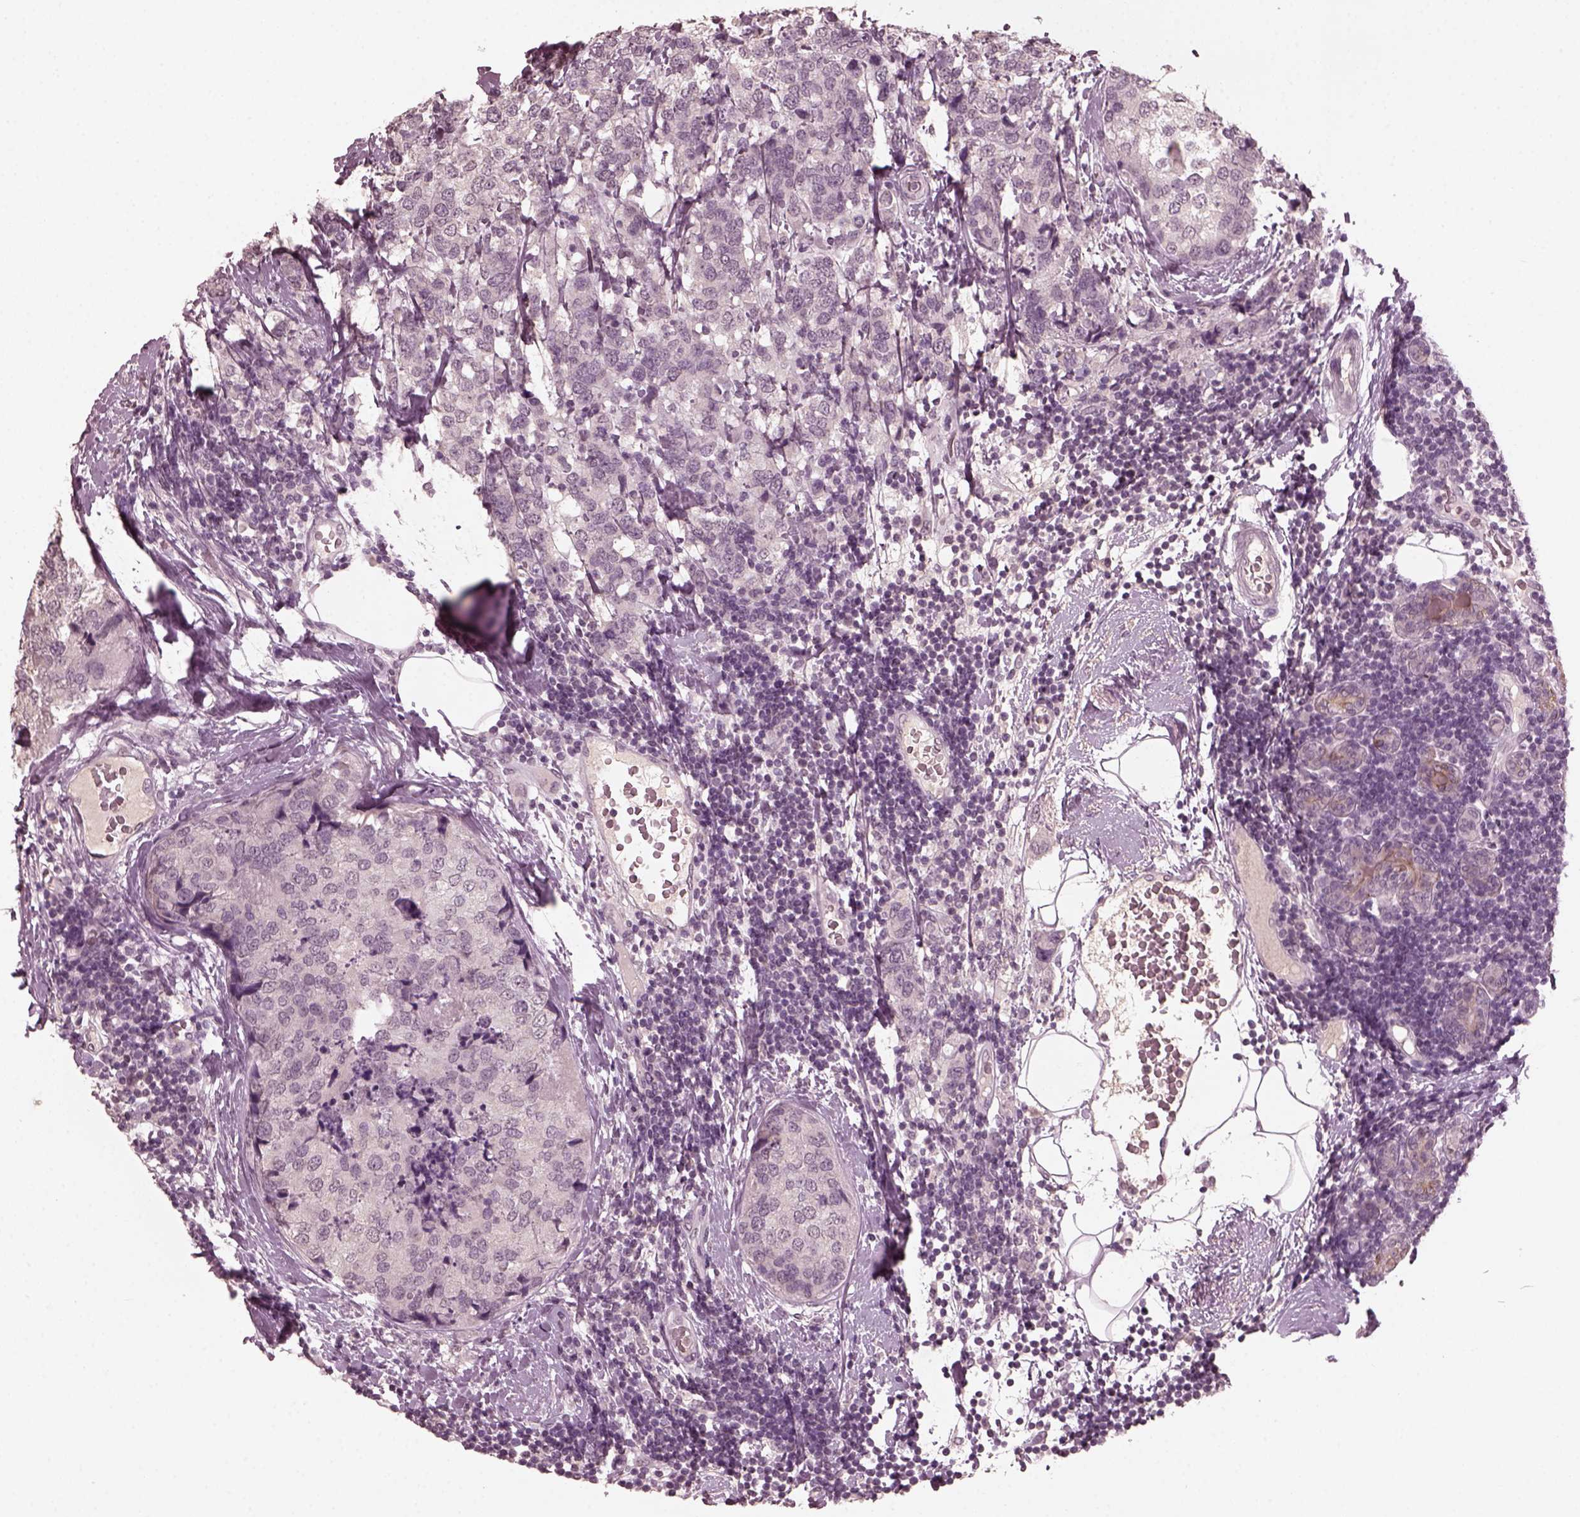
{"staining": {"intensity": "negative", "quantity": "none", "location": "none"}, "tissue": "breast cancer", "cell_type": "Tumor cells", "image_type": "cancer", "snomed": [{"axis": "morphology", "description": "Lobular carcinoma"}, {"axis": "topography", "description": "Breast"}], "caption": "IHC histopathology image of breast cancer stained for a protein (brown), which demonstrates no expression in tumor cells.", "gene": "KRT79", "patient": {"sex": "female", "age": 59}}